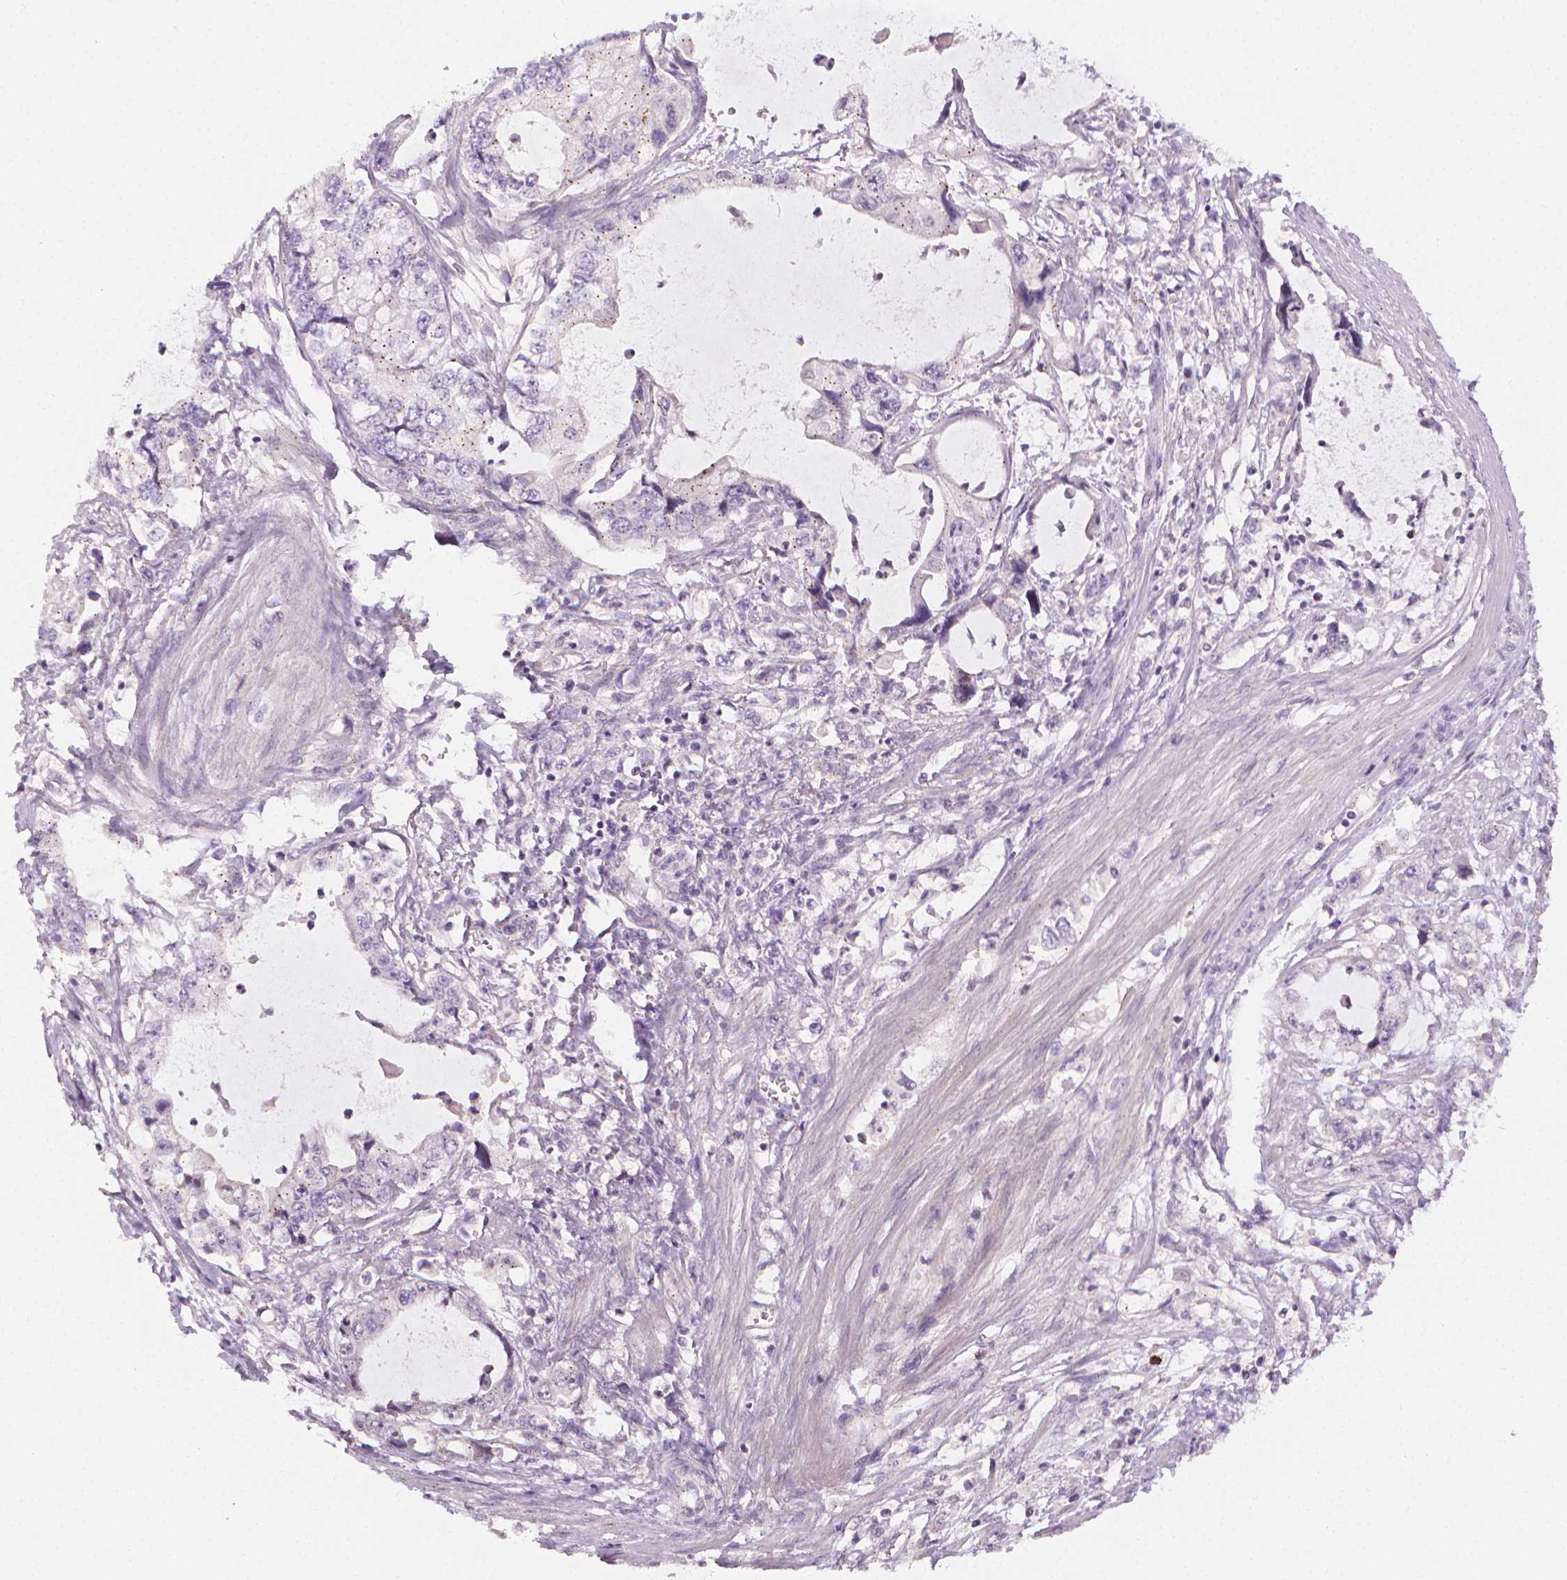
{"staining": {"intensity": "negative", "quantity": "none", "location": "none"}, "tissue": "stomach cancer", "cell_type": "Tumor cells", "image_type": "cancer", "snomed": [{"axis": "morphology", "description": "Adenocarcinoma, NOS"}, {"axis": "topography", "description": "Pancreas"}, {"axis": "topography", "description": "Stomach, upper"}, {"axis": "topography", "description": "Stomach"}], "caption": "Immunohistochemical staining of stomach cancer (adenocarcinoma) exhibits no significant positivity in tumor cells.", "gene": "NCAN", "patient": {"sex": "male", "age": 77}}